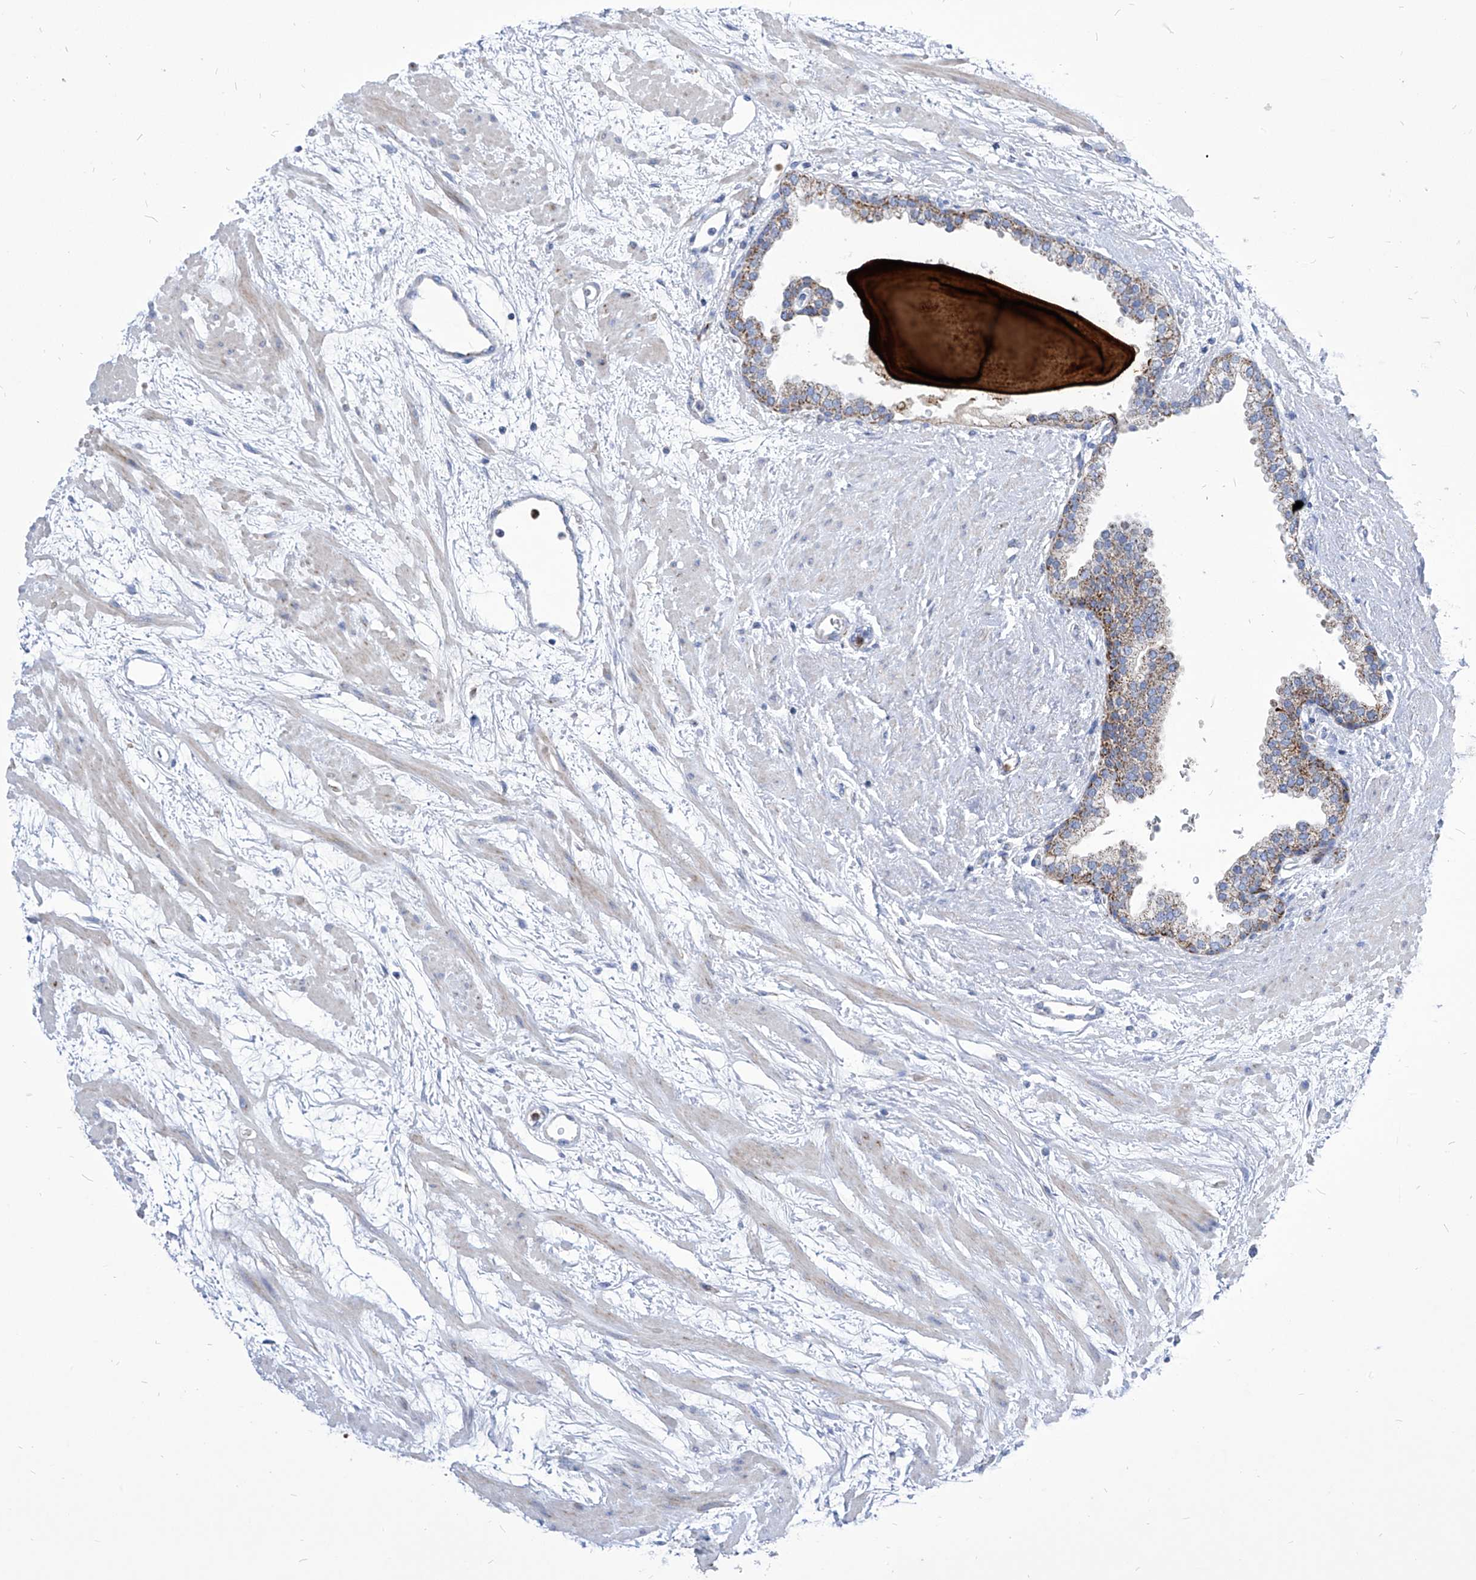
{"staining": {"intensity": "moderate", "quantity": "<25%", "location": "cytoplasmic/membranous"}, "tissue": "prostate", "cell_type": "Glandular cells", "image_type": "normal", "snomed": [{"axis": "morphology", "description": "Normal tissue, NOS"}, {"axis": "topography", "description": "Prostate"}], "caption": "Protein staining of normal prostate reveals moderate cytoplasmic/membranous positivity in about <25% of glandular cells. (IHC, brightfield microscopy, high magnification).", "gene": "COQ3", "patient": {"sex": "male", "age": 48}}